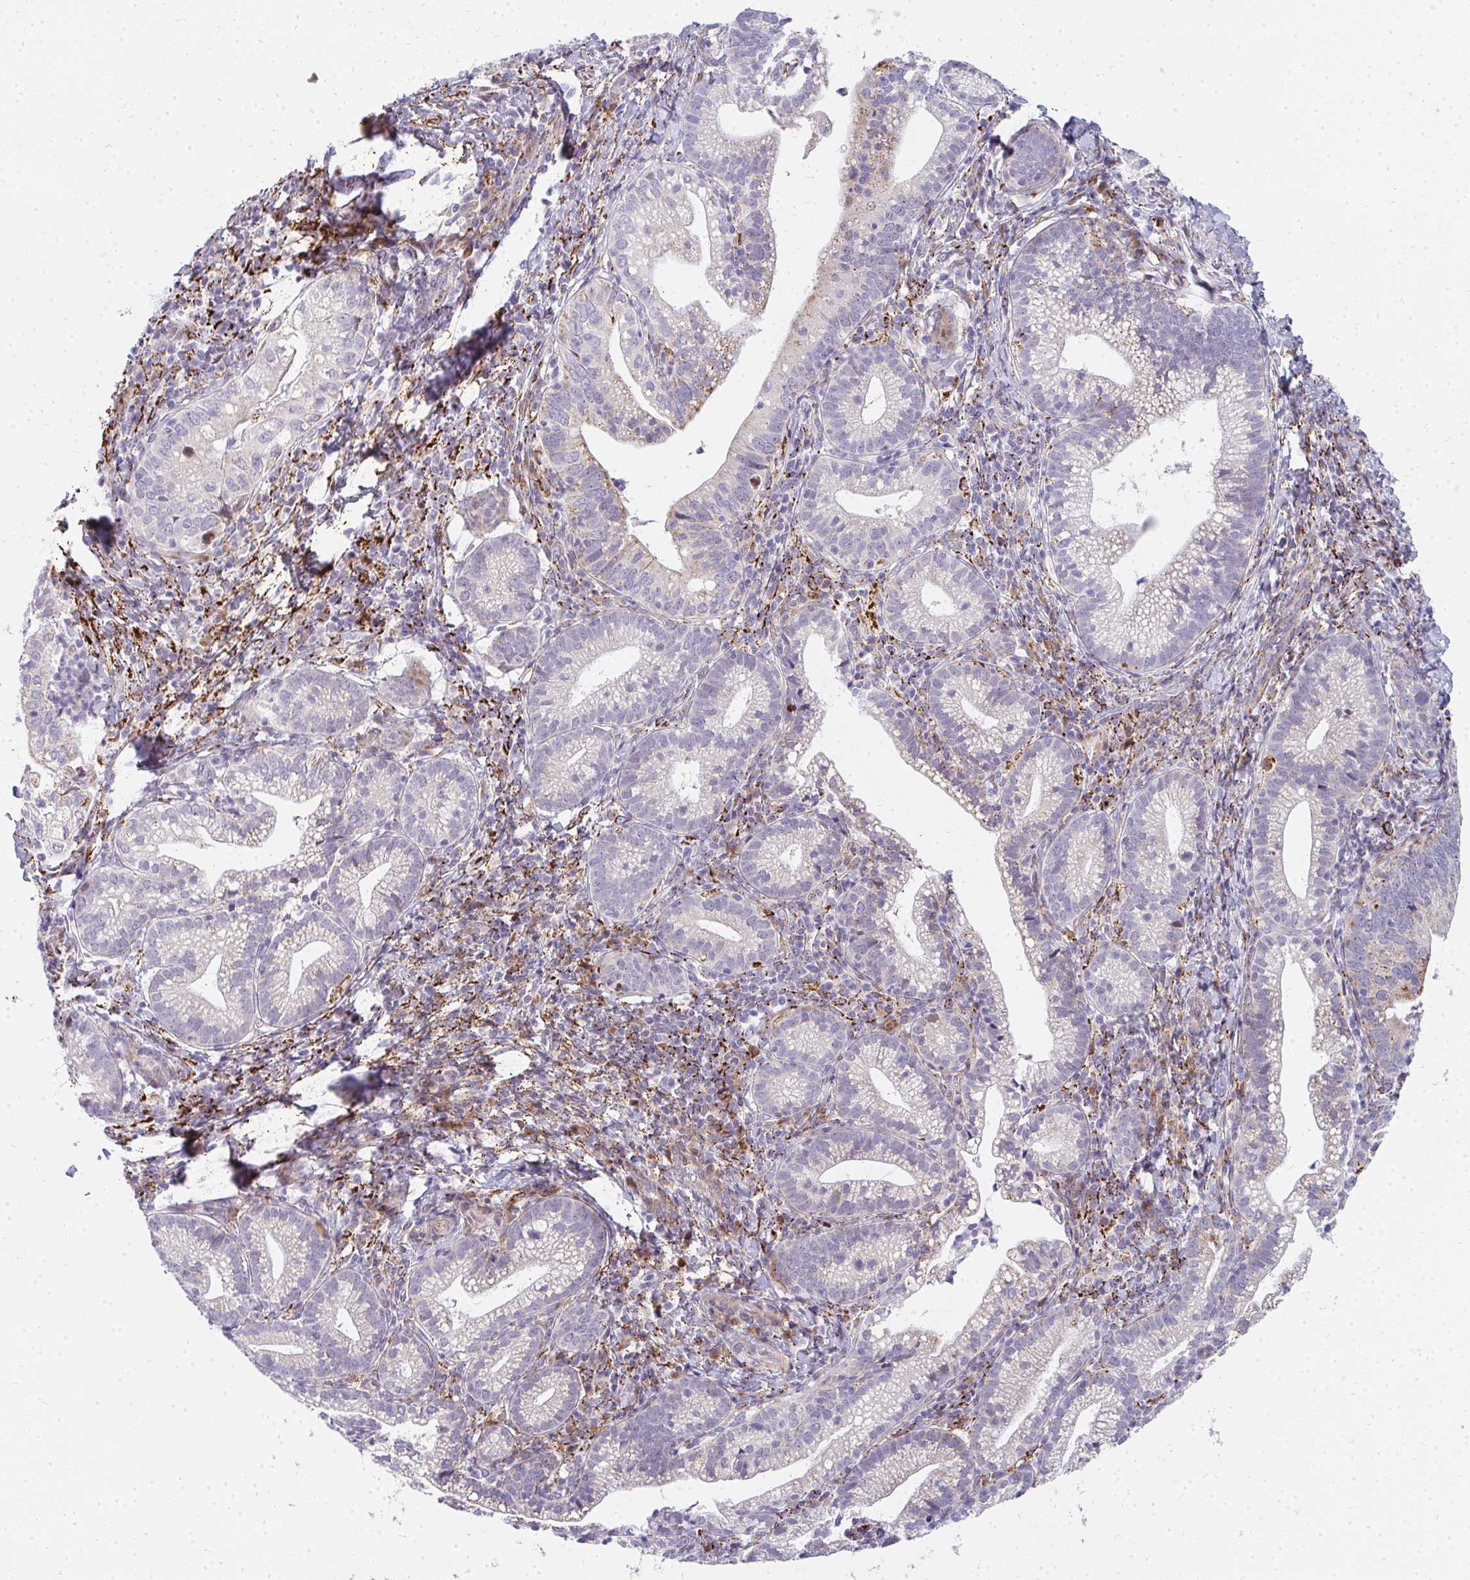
{"staining": {"intensity": "negative", "quantity": "none", "location": "none"}, "tissue": "cervical cancer", "cell_type": "Tumor cells", "image_type": "cancer", "snomed": [{"axis": "morphology", "description": "Normal tissue, NOS"}, {"axis": "morphology", "description": "Adenocarcinoma, NOS"}, {"axis": "topography", "description": "Cervix"}], "caption": "This is an IHC image of human cervical cancer. There is no positivity in tumor cells.", "gene": "PLA2G5", "patient": {"sex": "female", "age": 44}}